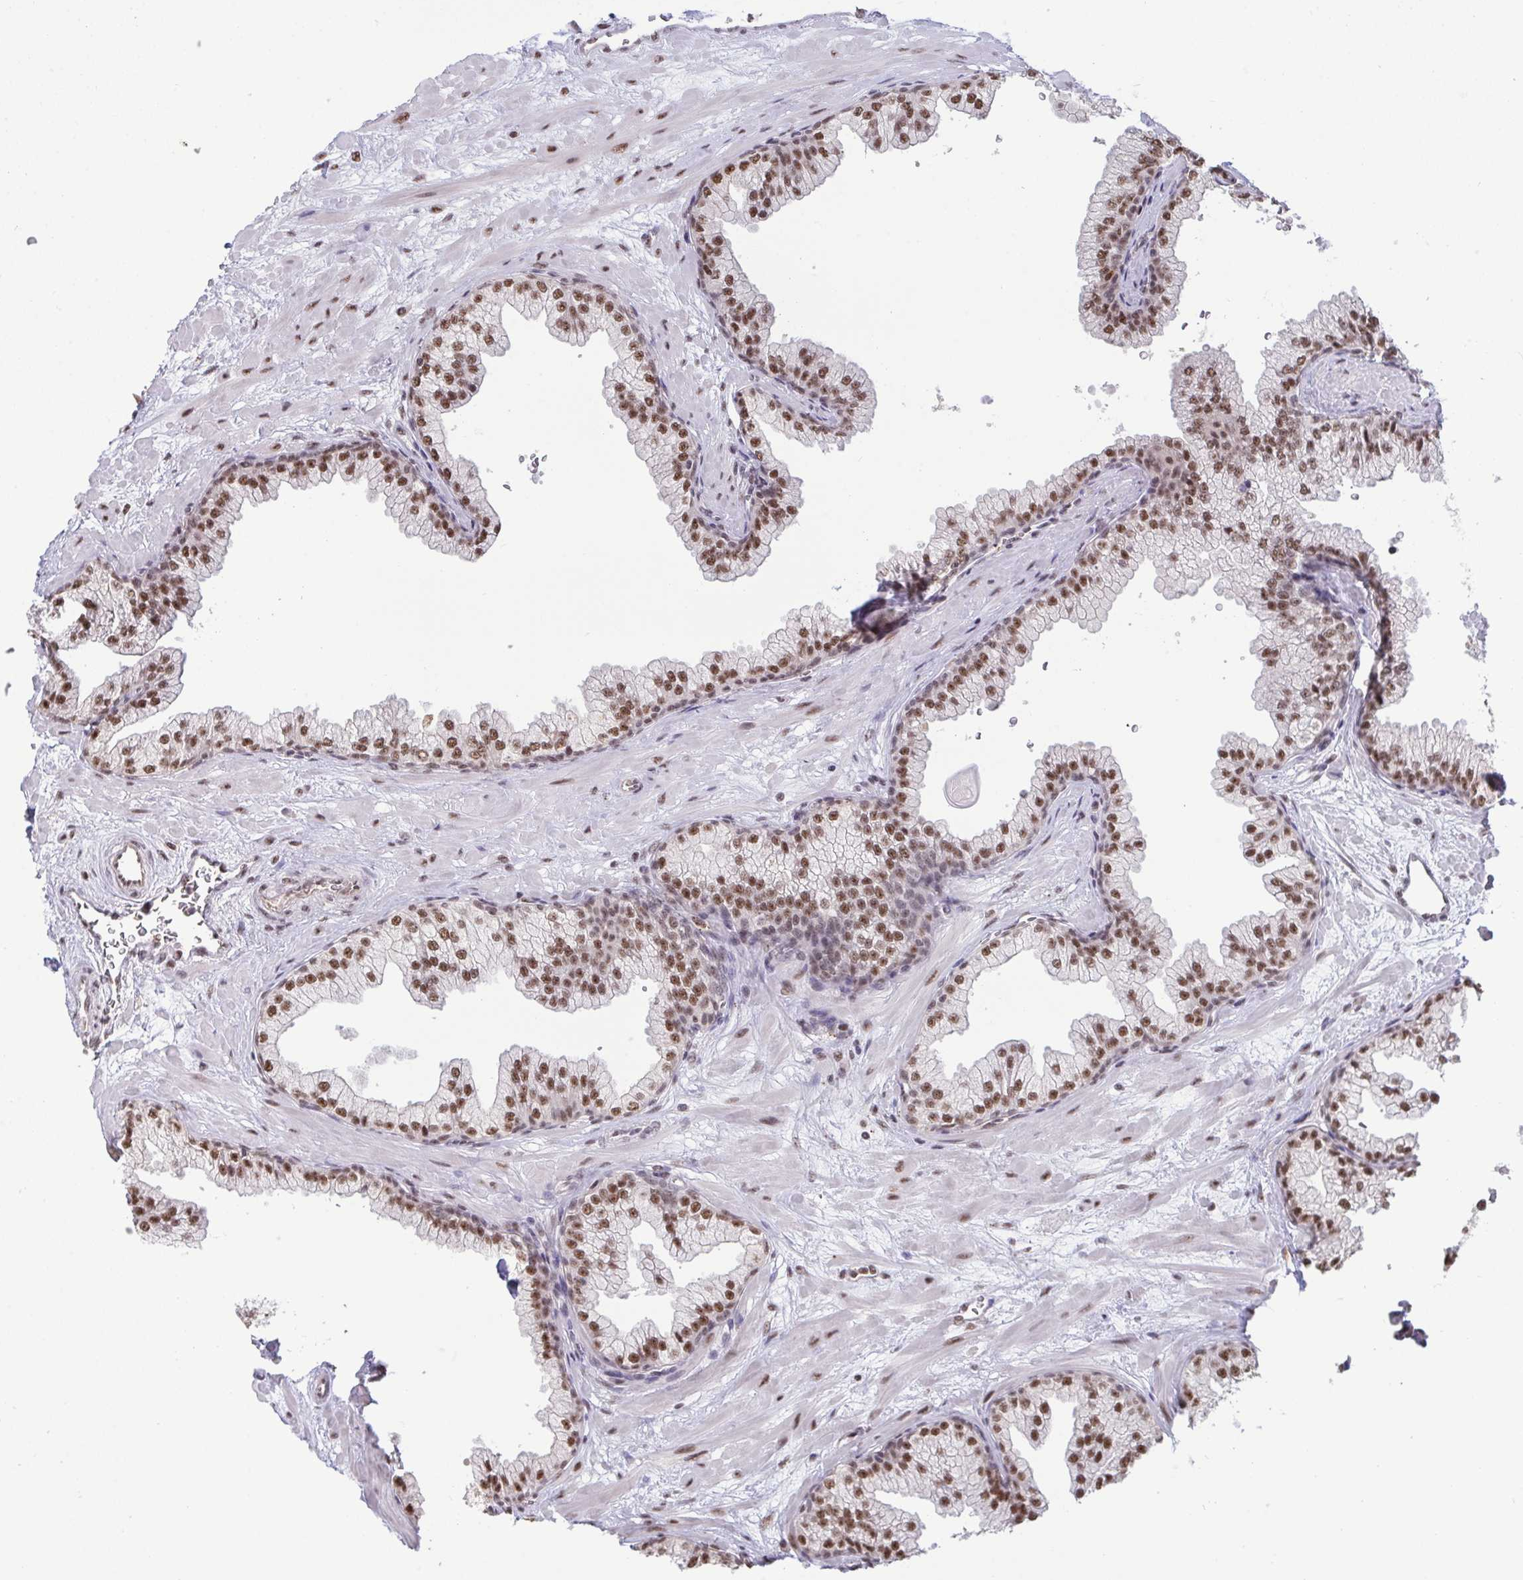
{"staining": {"intensity": "moderate", "quantity": ">75%", "location": "nuclear"}, "tissue": "prostate", "cell_type": "Glandular cells", "image_type": "normal", "snomed": [{"axis": "morphology", "description": "Normal tissue, NOS"}, {"axis": "topography", "description": "Prostate"}, {"axis": "topography", "description": "Peripheral nerve tissue"}], "caption": "A photomicrograph showing moderate nuclear staining in about >75% of glandular cells in benign prostate, as visualized by brown immunohistochemical staining.", "gene": "PUF60", "patient": {"sex": "male", "age": 61}}